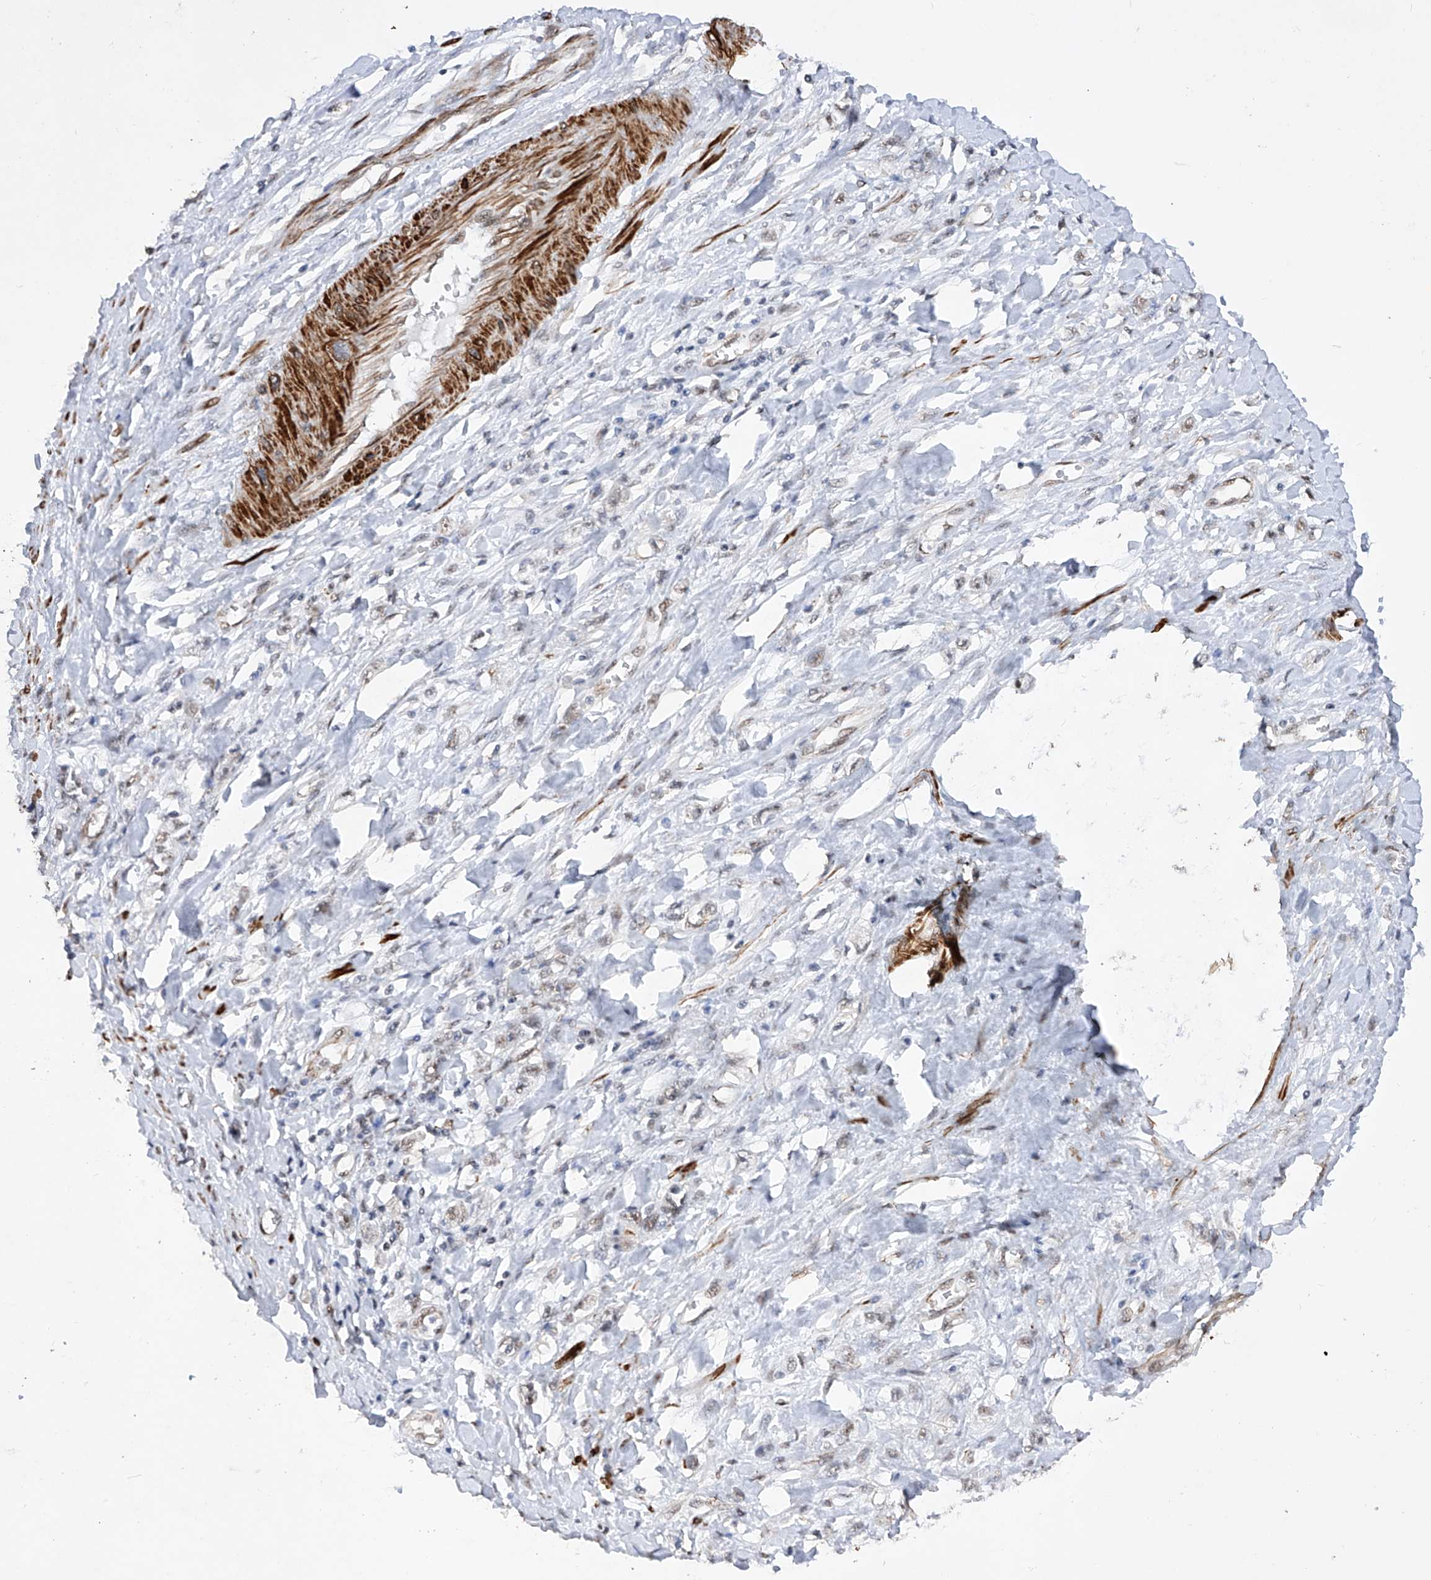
{"staining": {"intensity": "weak", "quantity": "<25%", "location": "nuclear"}, "tissue": "stomach cancer", "cell_type": "Tumor cells", "image_type": "cancer", "snomed": [{"axis": "morphology", "description": "Adenocarcinoma, NOS"}, {"axis": "topography", "description": "Stomach"}], "caption": "Immunohistochemistry (IHC) photomicrograph of neoplastic tissue: adenocarcinoma (stomach) stained with DAB (3,3'-diaminobenzidine) exhibits no significant protein expression in tumor cells. The staining was performed using DAB to visualize the protein expression in brown, while the nuclei were stained in blue with hematoxylin (Magnification: 20x).", "gene": "NFATC4", "patient": {"sex": "female", "age": 76}}